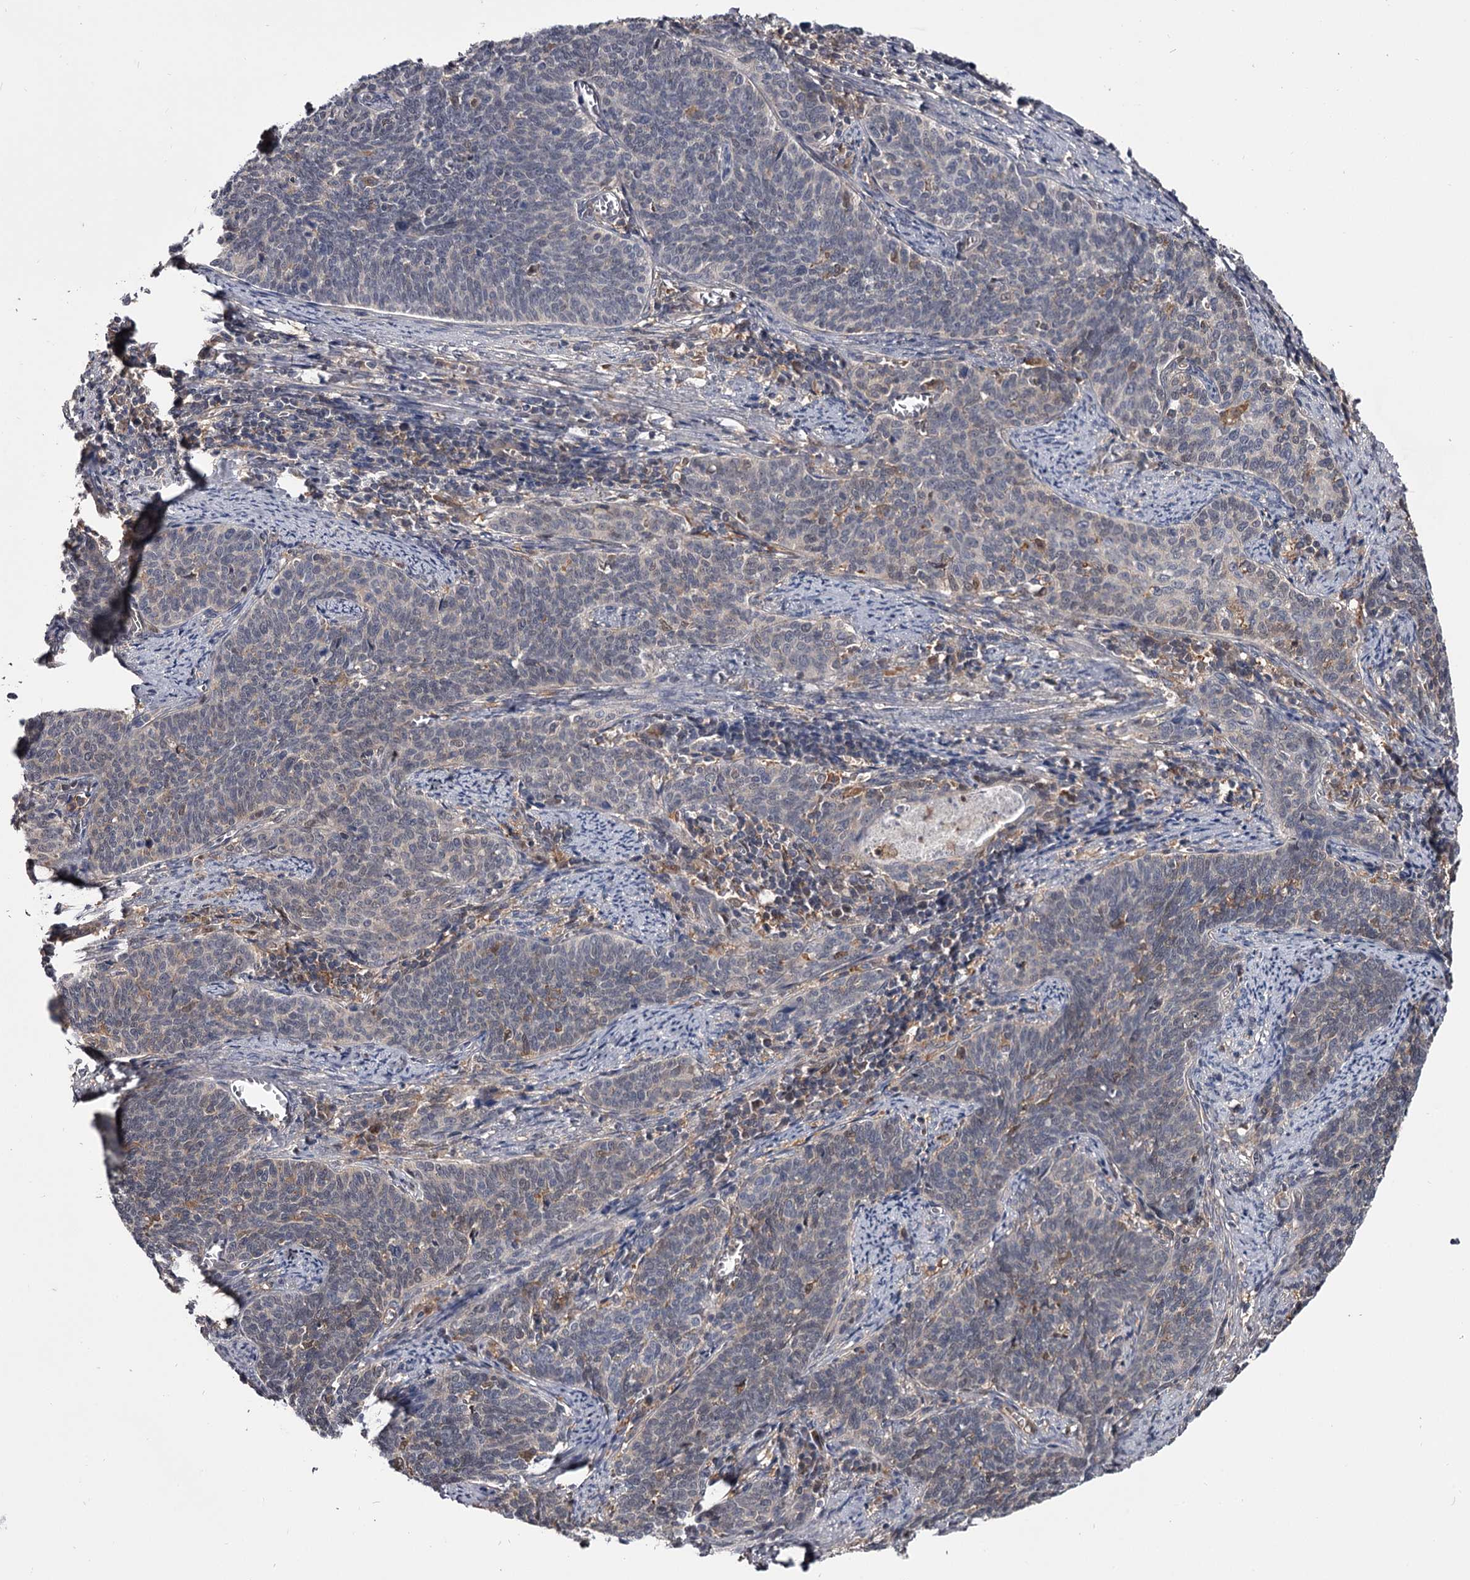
{"staining": {"intensity": "negative", "quantity": "none", "location": "none"}, "tissue": "cervical cancer", "cell_type": "Tumor cells", "image_type": "cancer", "snomed": [{"axis": "morphology", "description": "Squamous cell carcinoma, NOS"}, {"axis": "topography", "description": "Cervix"}], "caption": "A high-resolution image shows IHC staining of squamous cell carcinoma (cervical), which reveals no significant positivity in tumor cells. The staining was performed using DAB to visualize the protein expression in brown, while the nuclei were stained in blue with hematoxylin (Magnification: 20x).", "gene": "GSTO1", "patient": {"sex": "female", "age": 39}}